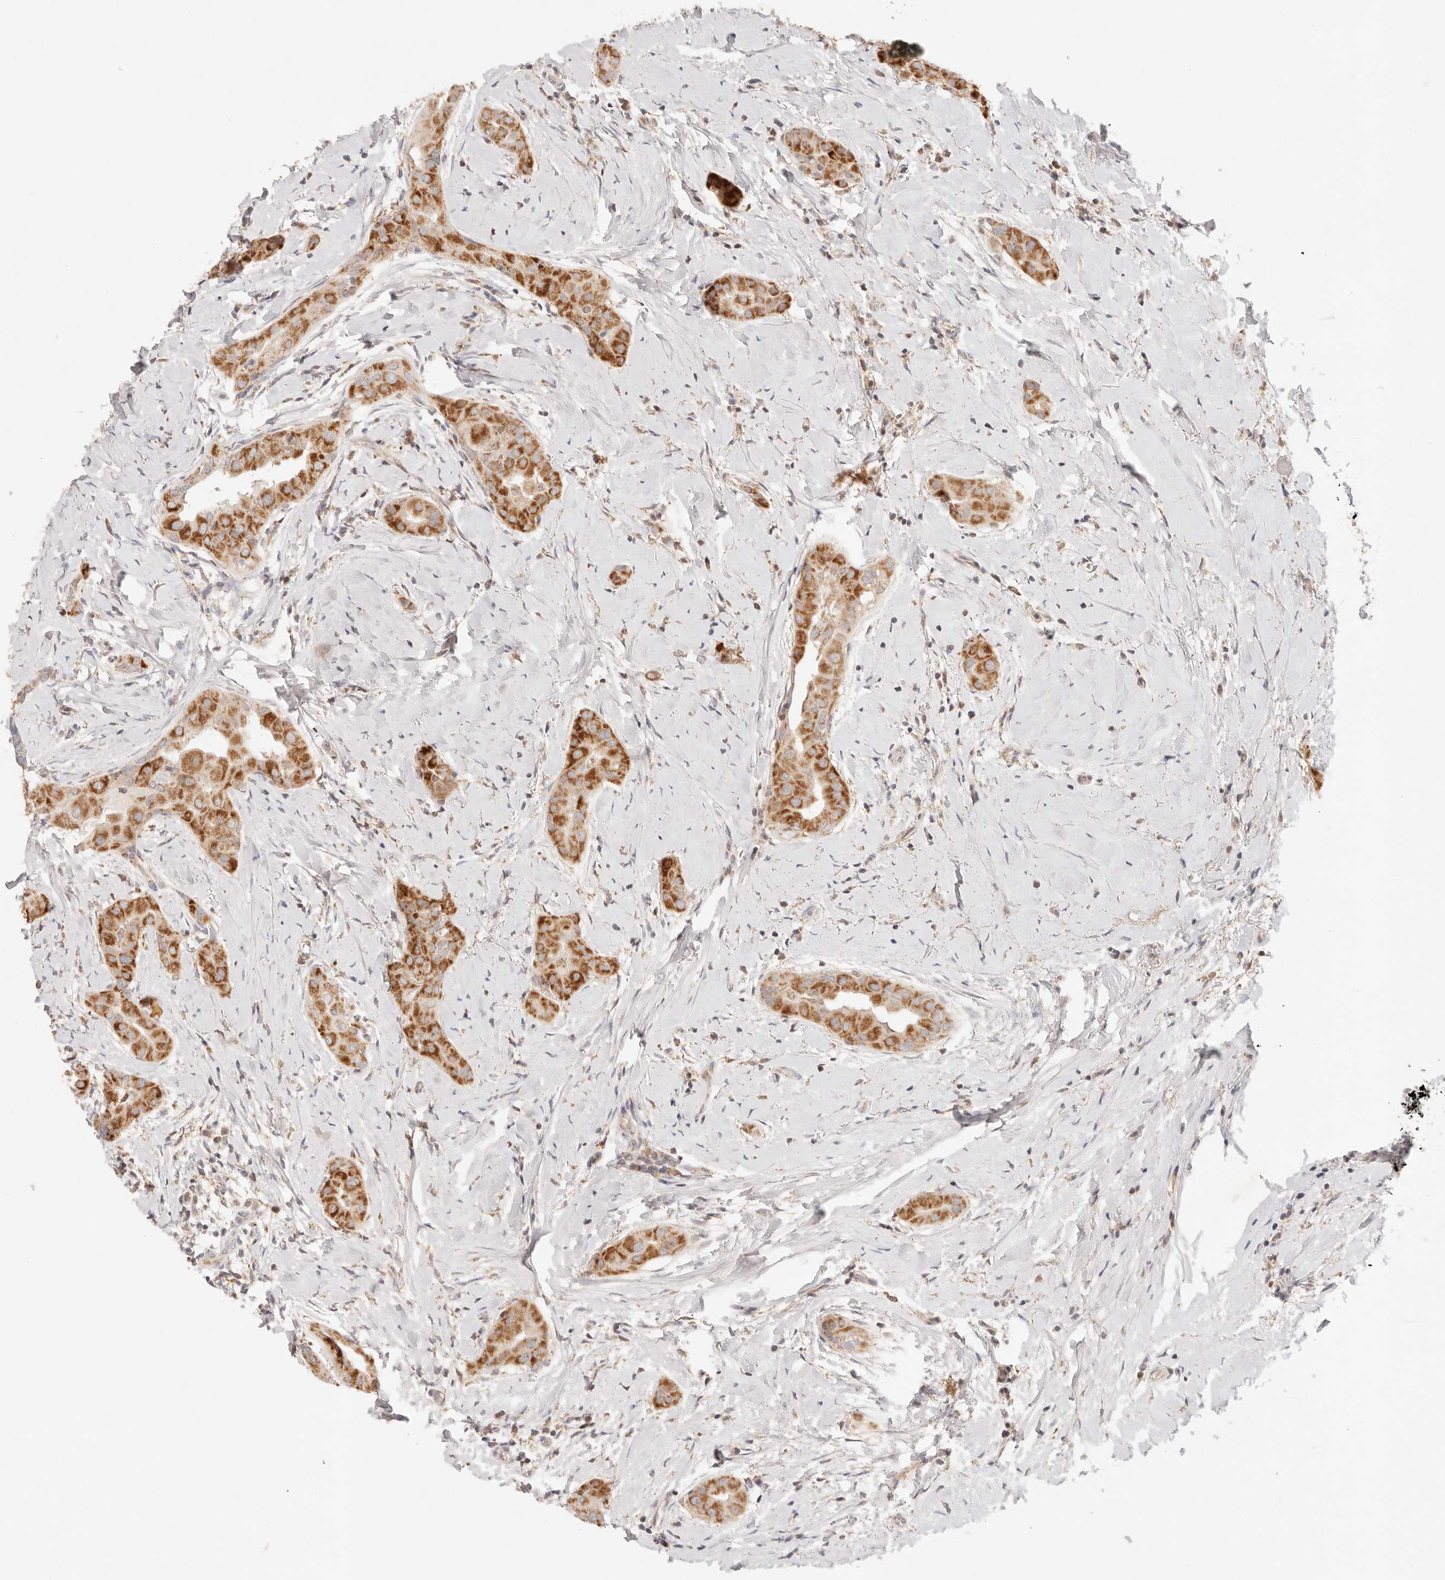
{"staining": {"intensity": "strong", "quantity": ">75%", "location": "cytoplasmic/membranous"}, "tissue": "thyroid cancer", "cell_type": "Tumor cells", "image_type": "cancer", "snomed": [{"axis": "morphology", "description": "Papillary adenocarcinoma, NOS"}, {"axis": "topography", "description": "Thyroid gland"}], "caption": "About >75% of tumor cells in thyroid cancer (papillary adenocarcinoma) demonstrate strong cytoplasmic/membranous protein expression as visualized by brown immunohistochemical staining.", "gene": "COA6", "patient": {"sex": "male", "age": 33}}